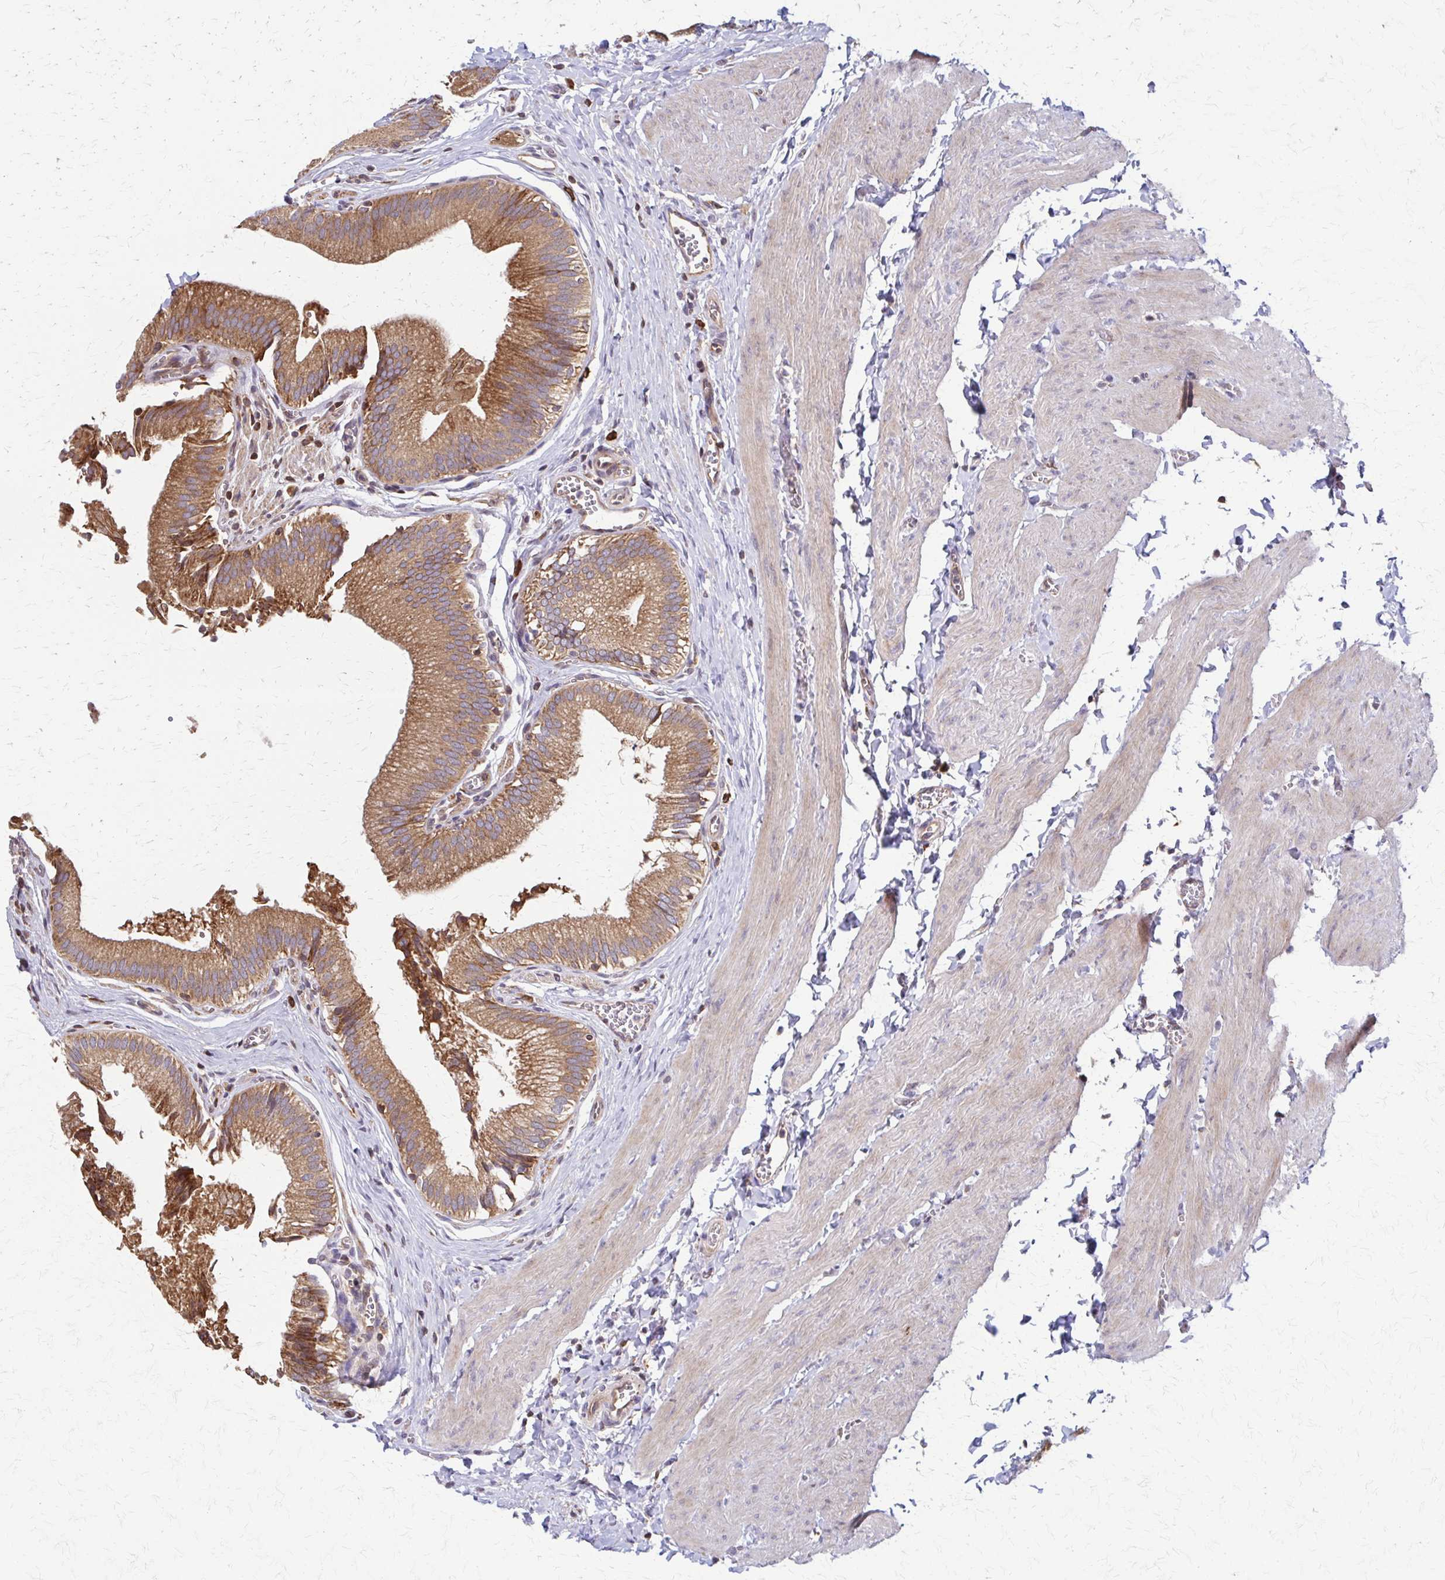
{"staining": {"intensity": "moderate", "quantity": ">75%", "location": "cytoplasmic/membranous"}, "tissue": "gallbladder", "cell_type": "Glandular cells", "image_type": "normal", "snomed": [{"axis": "morphology", "description": "Normal tissue, NOS"}, {"axis": "topography", "description": "Gallbladder"}, {"axis": "topography", "description": "Peripheral nerve tissue"}], "caption": "Moderate cytoplasmic/membranous protein positivity is appreciated in approximately >75% of glandular cells in gallbladder.", "gene": "EEF2", "patient": {"sex": "male", "age": 17}}